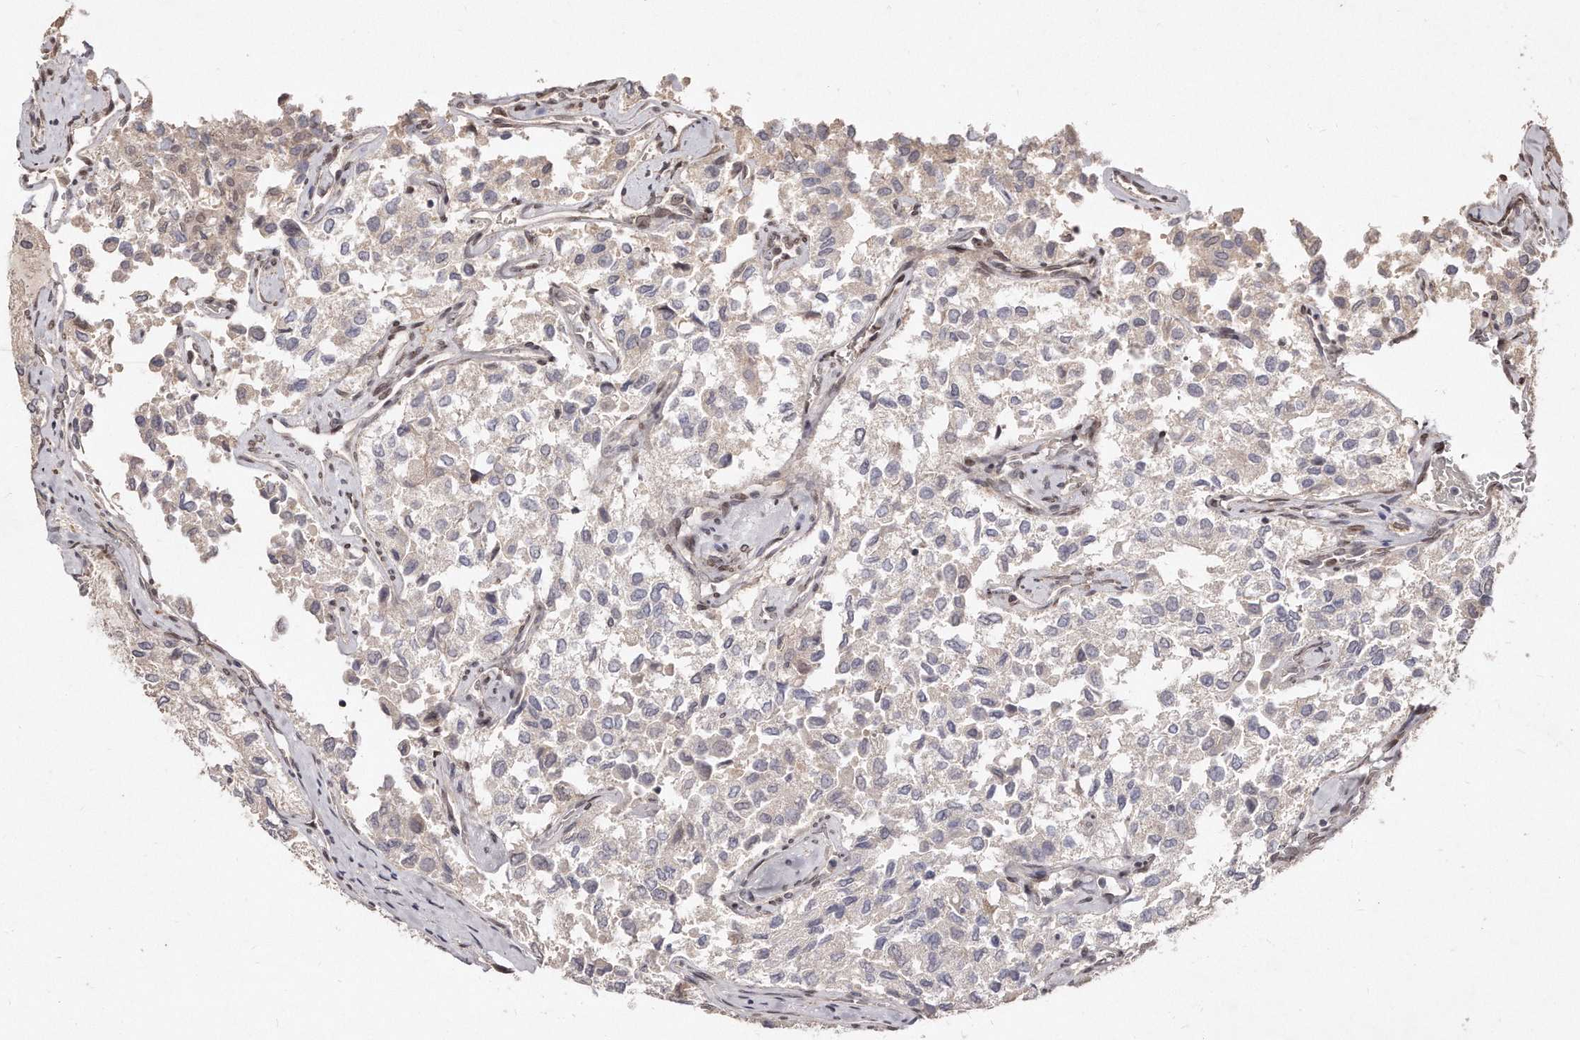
{"staining": {"intensity": "negative", "quantity": "none", "location": "none"}, "tissue": "thyroid cancer", "cell_type": "Tumor cells", "image_type": "cancer", "snomed": [{"axis": "morphology", "description": "Follicular adenoma carcinoma, NOS"}, {"axis": "topography", "description": "Thyroid gland"}], "caption": "Protein analysis of thyroid cancer (follicular adenoma carcinoma) displays no significant staining in tumor cells. (DAB IHC visualized using brightfield microscopy, high magnification).", "gene": "HASPIN", "patient": {"sex": "male", "age": 75}}